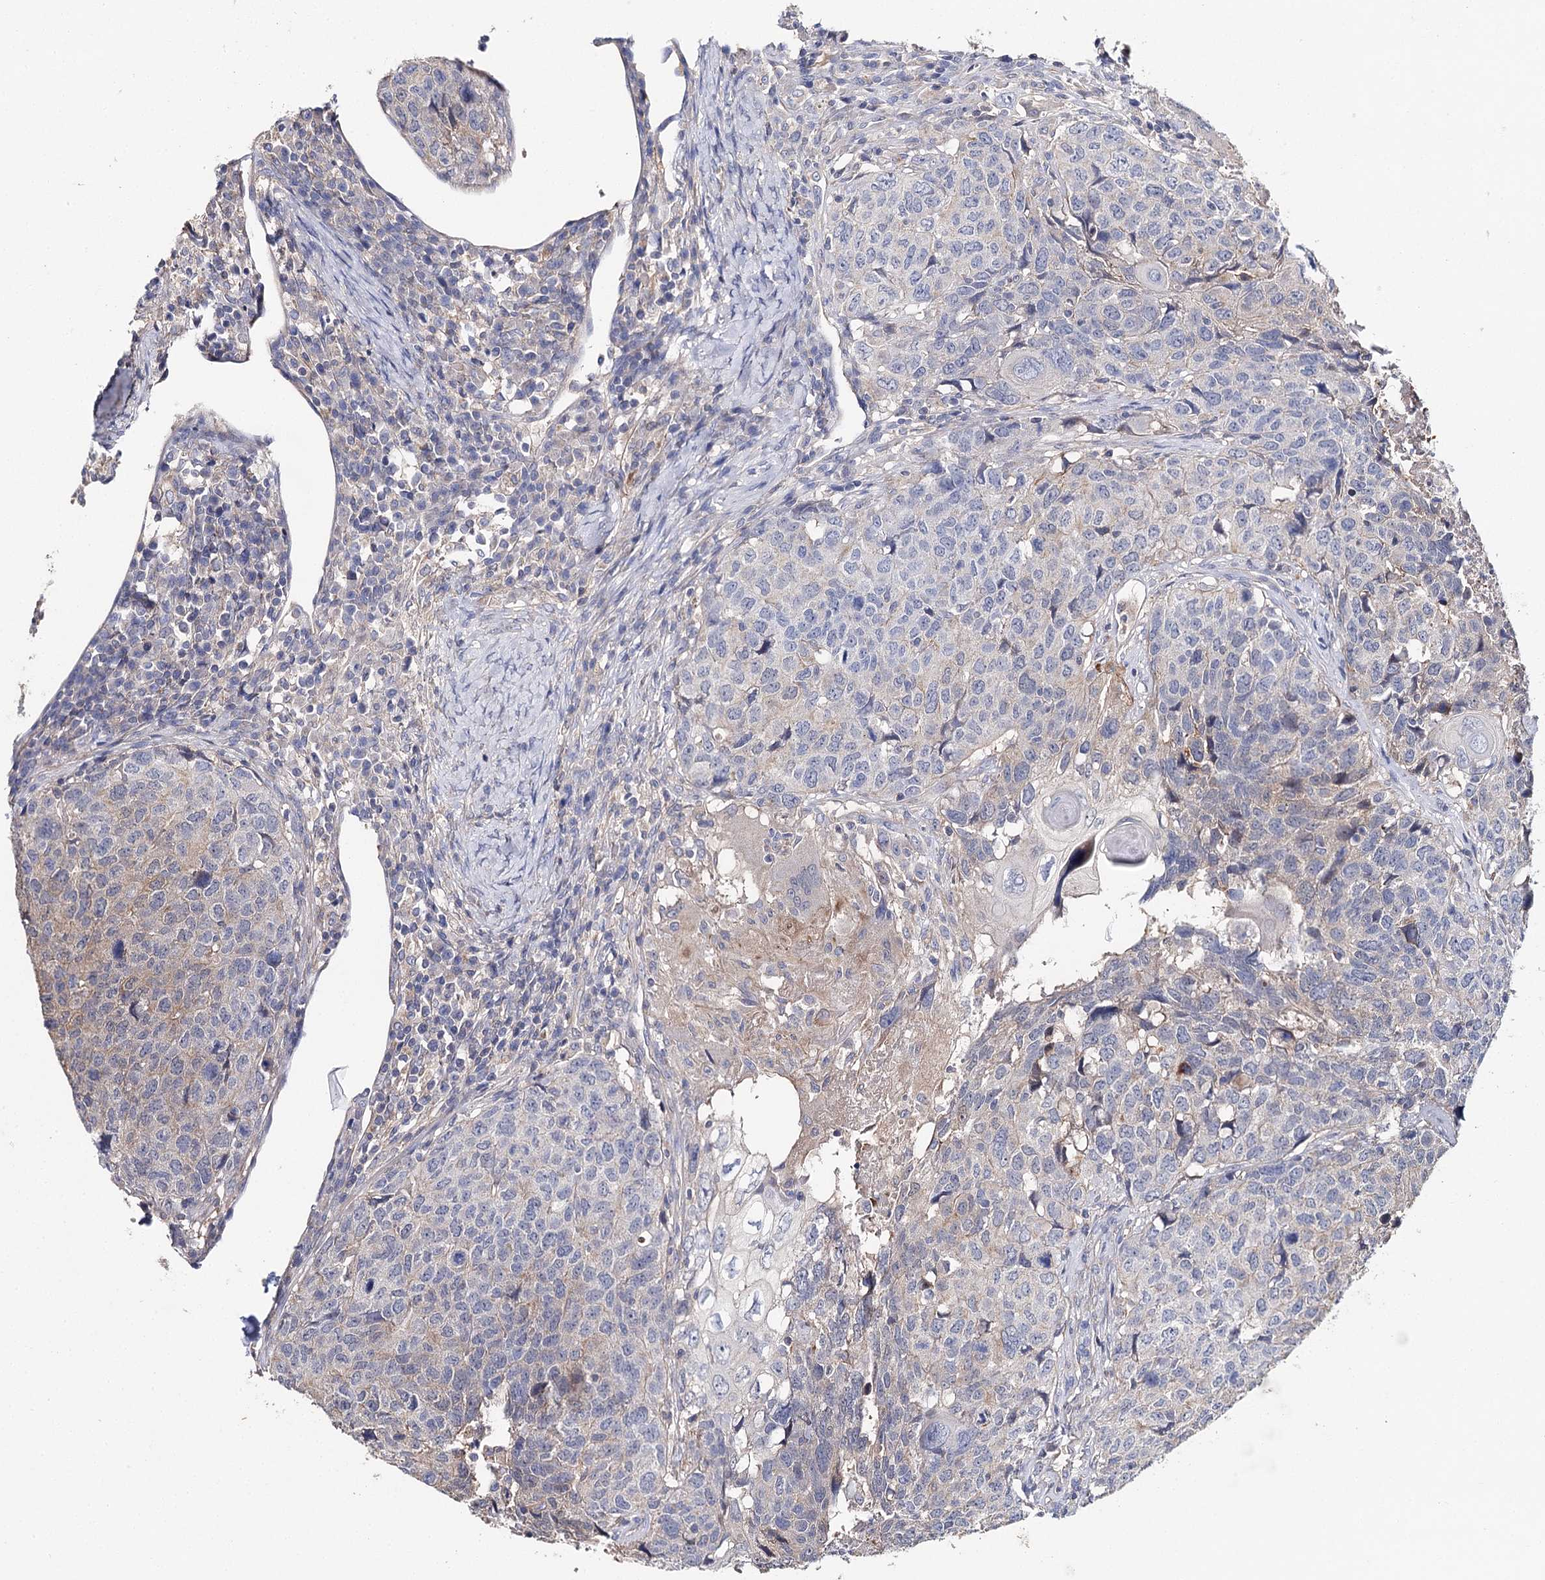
{"staining": {"intensity": "negative", "quantity": "none", "location": "none"}, "tissue": "head and neck cancer", "cell_type": "Tumor cells", "image_type": "cancer", "snomed": [{"axis": "morphology", "description": "Squamous cell carcinoma, NOS"}, {"axis": "topography", "description": "Head-Neck"}], "caption": "IHC image of neoplastic tissue: squamous cell carcinoma (head and neck) stained with DAB demonstrates no significant protein expression in tumor cells.", "gene": "EPYC", "patient": {"sex": "male", "age": 66}}